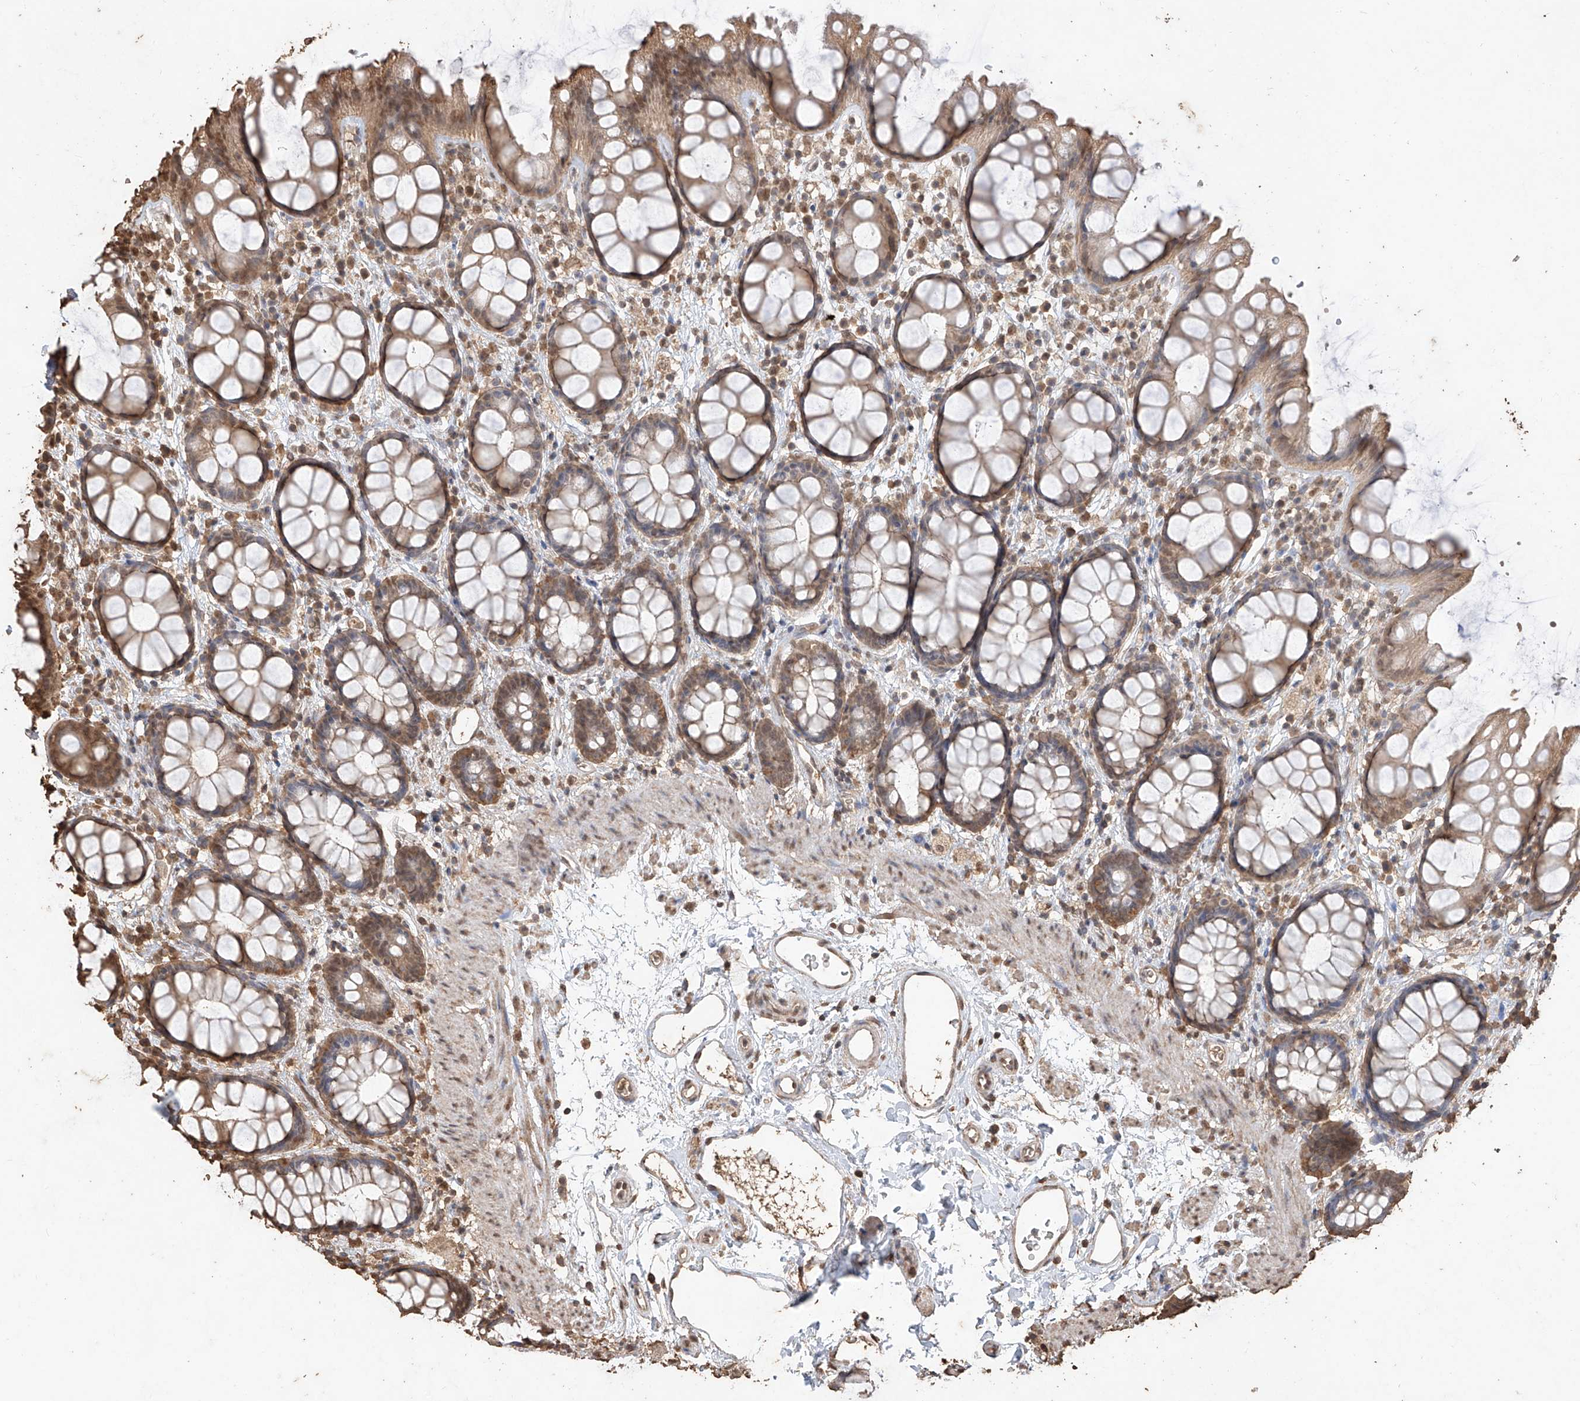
{"staining": {"intensity": "moderate", "quantity": "25%-75%", "location": "cytoplasmic/membranous"}, "tissue": "rectum", "cell_type": "Glandular cells", "image_type": "normal", "snomed": [{"axis": "morphology", "description": "Normal tissue, NOS"}, {"axis": "topography", "description": "Rectum"}], "caption": "Unremarkable rectum displays moderate cytoplasmic/membranous staining in about 25%-75% of glandular cells, visualized by immunohistochemistry.", "gene": "ELOVL1", "patient": {"sex": "female", "age": 65}}